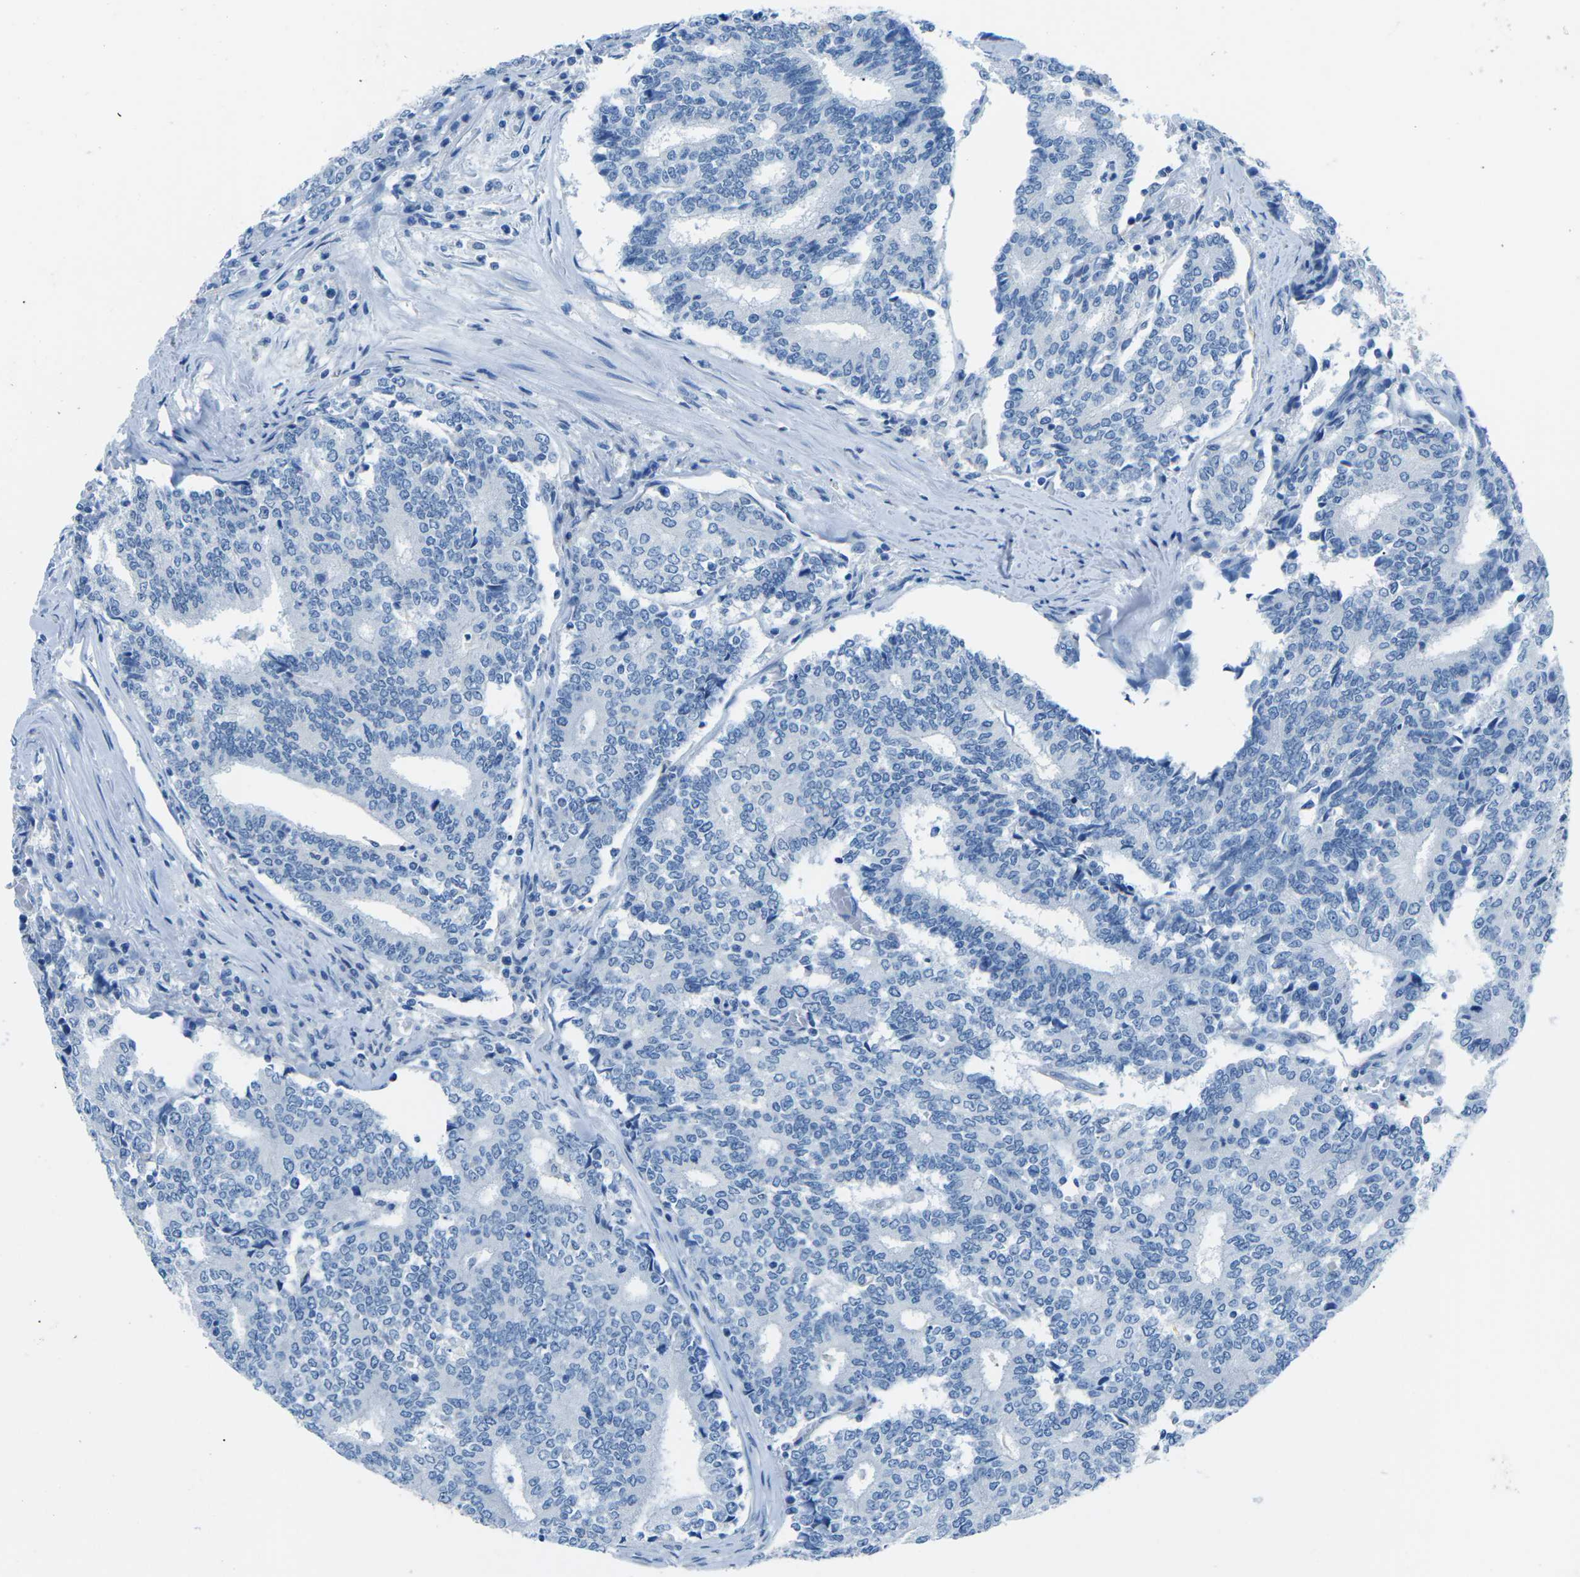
{"staining": {"intensity": "negative", "quantity": "none", "location": "none"}, "tissue": "prostate cancer", "cell_type": "Tumor cells", "image_type": "cancer", "snomed": [{"axis": "morphology", "description": "Normal tissue, NOS"}, {"axis": "morphology", "description": "Adenocarcinoma, High grade"}, {"axis": "topography", "description": "Prostate"}, {"axis": "topography", "description": "Seminal veicle"}], "caption": "This is an immunohistochemistry (IHC) histopathology image of human prostate cancer (high-grade adenocarcinoma). There is no expression in tumor cells.", "gene": "MYH8", "patient": {"sex": "male", "age": 55}}